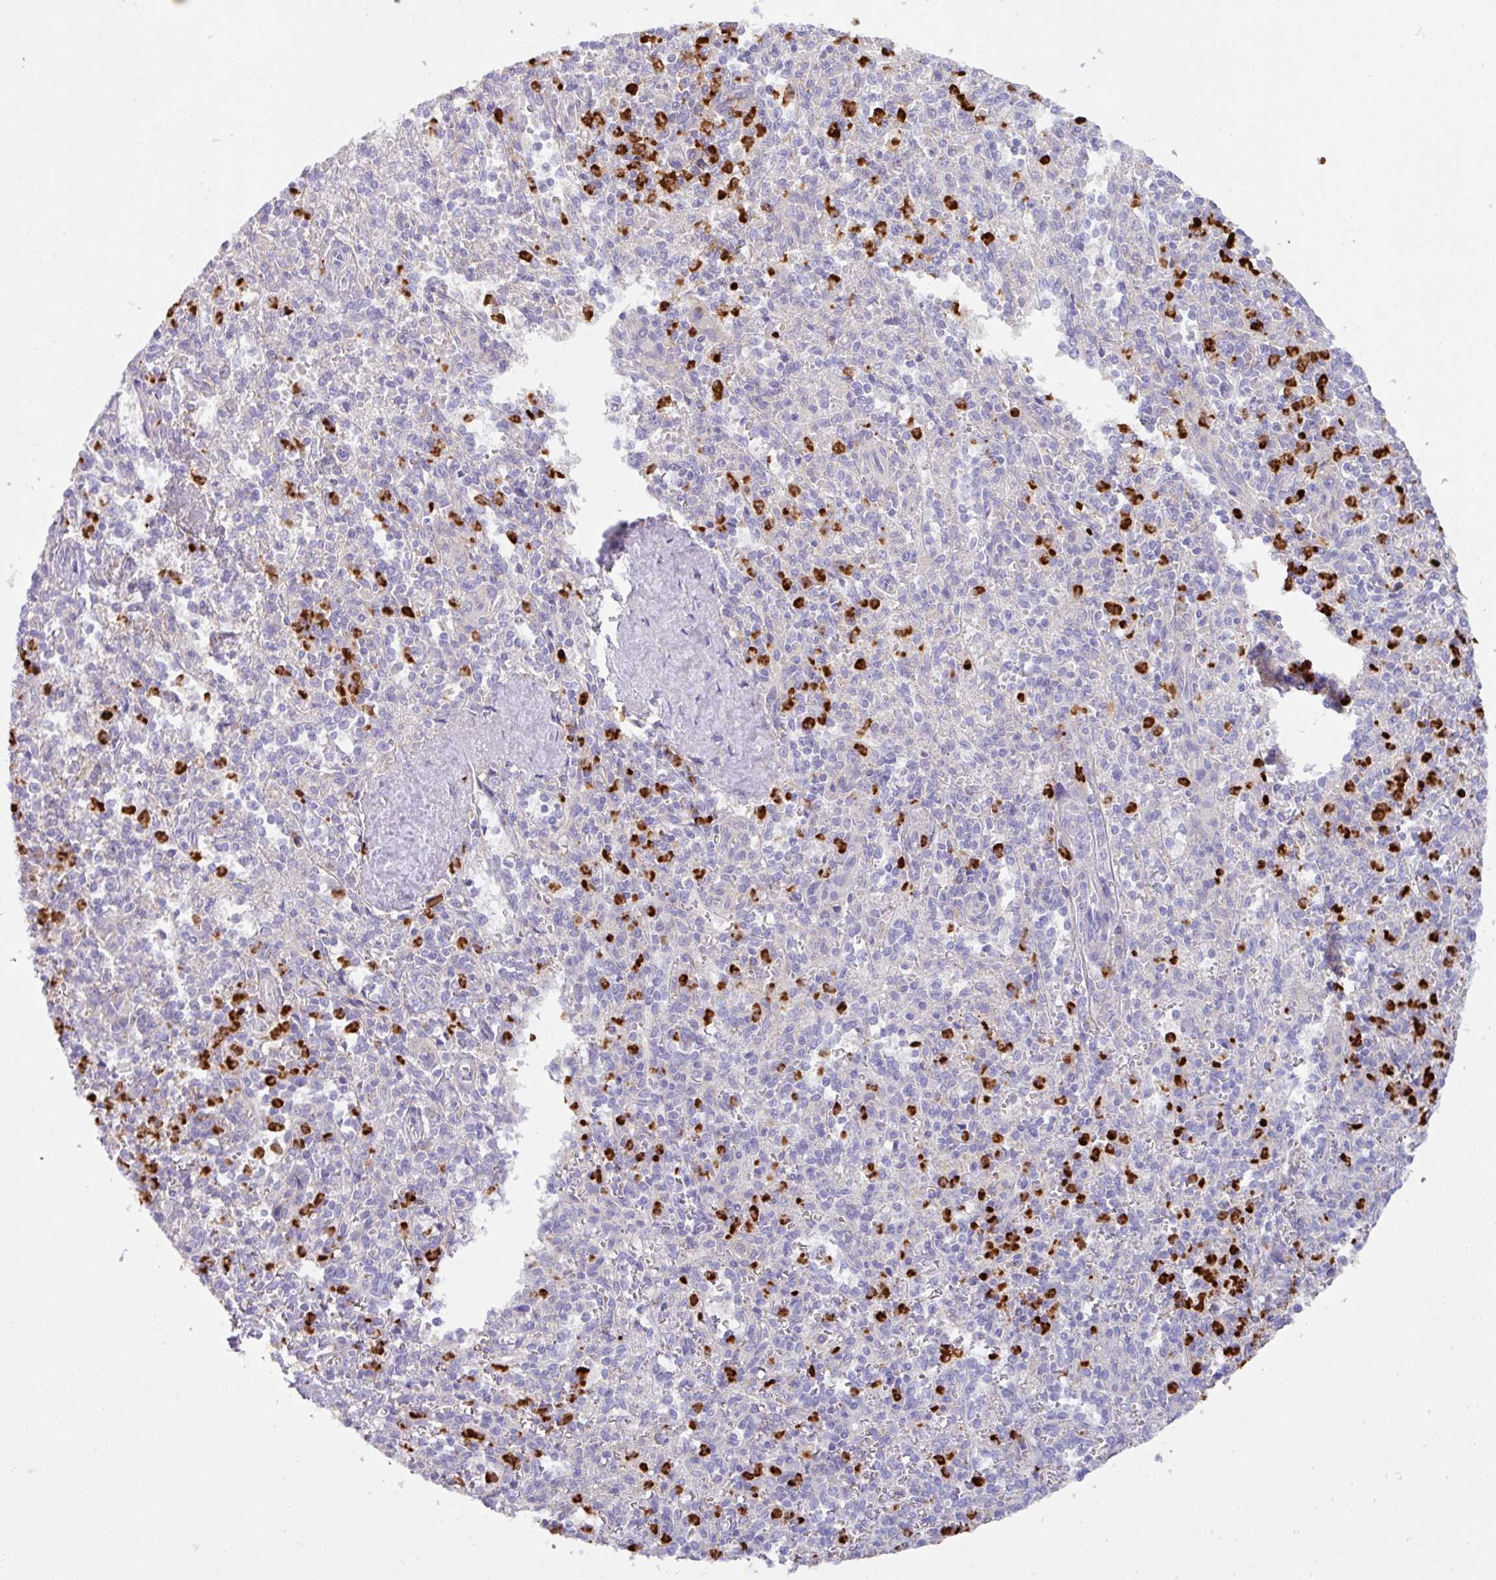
{"staining": {"intensity": "strong", "quantity": "25%-75%", "location": "cytoplasmic/membranous"}, "tissue": "spleen", "cell_type": "Cells in red pulp", "image_type": "normal", "snomed": [{"axis": "morphology", "description": "Normal tissue, NOS"}, {"axis": "topography", "description": "Spleen"}], "caption": "Immunohistochemistry (IHC) staining of normal spleen, which exhibits high levels of strong cytoplasmic/membranous staining in about 25%-75% of cells in red pulp indicating strong cytoplasmic/membranous protein expression. The staining was performed using DAB (3,3'-diaminobenzidine) (brown) for protein detection and nuclei were counterstained in hematoxylin (blue).", "gene": "CRISP3", "patient": {"sex": "female", "age": 70}}